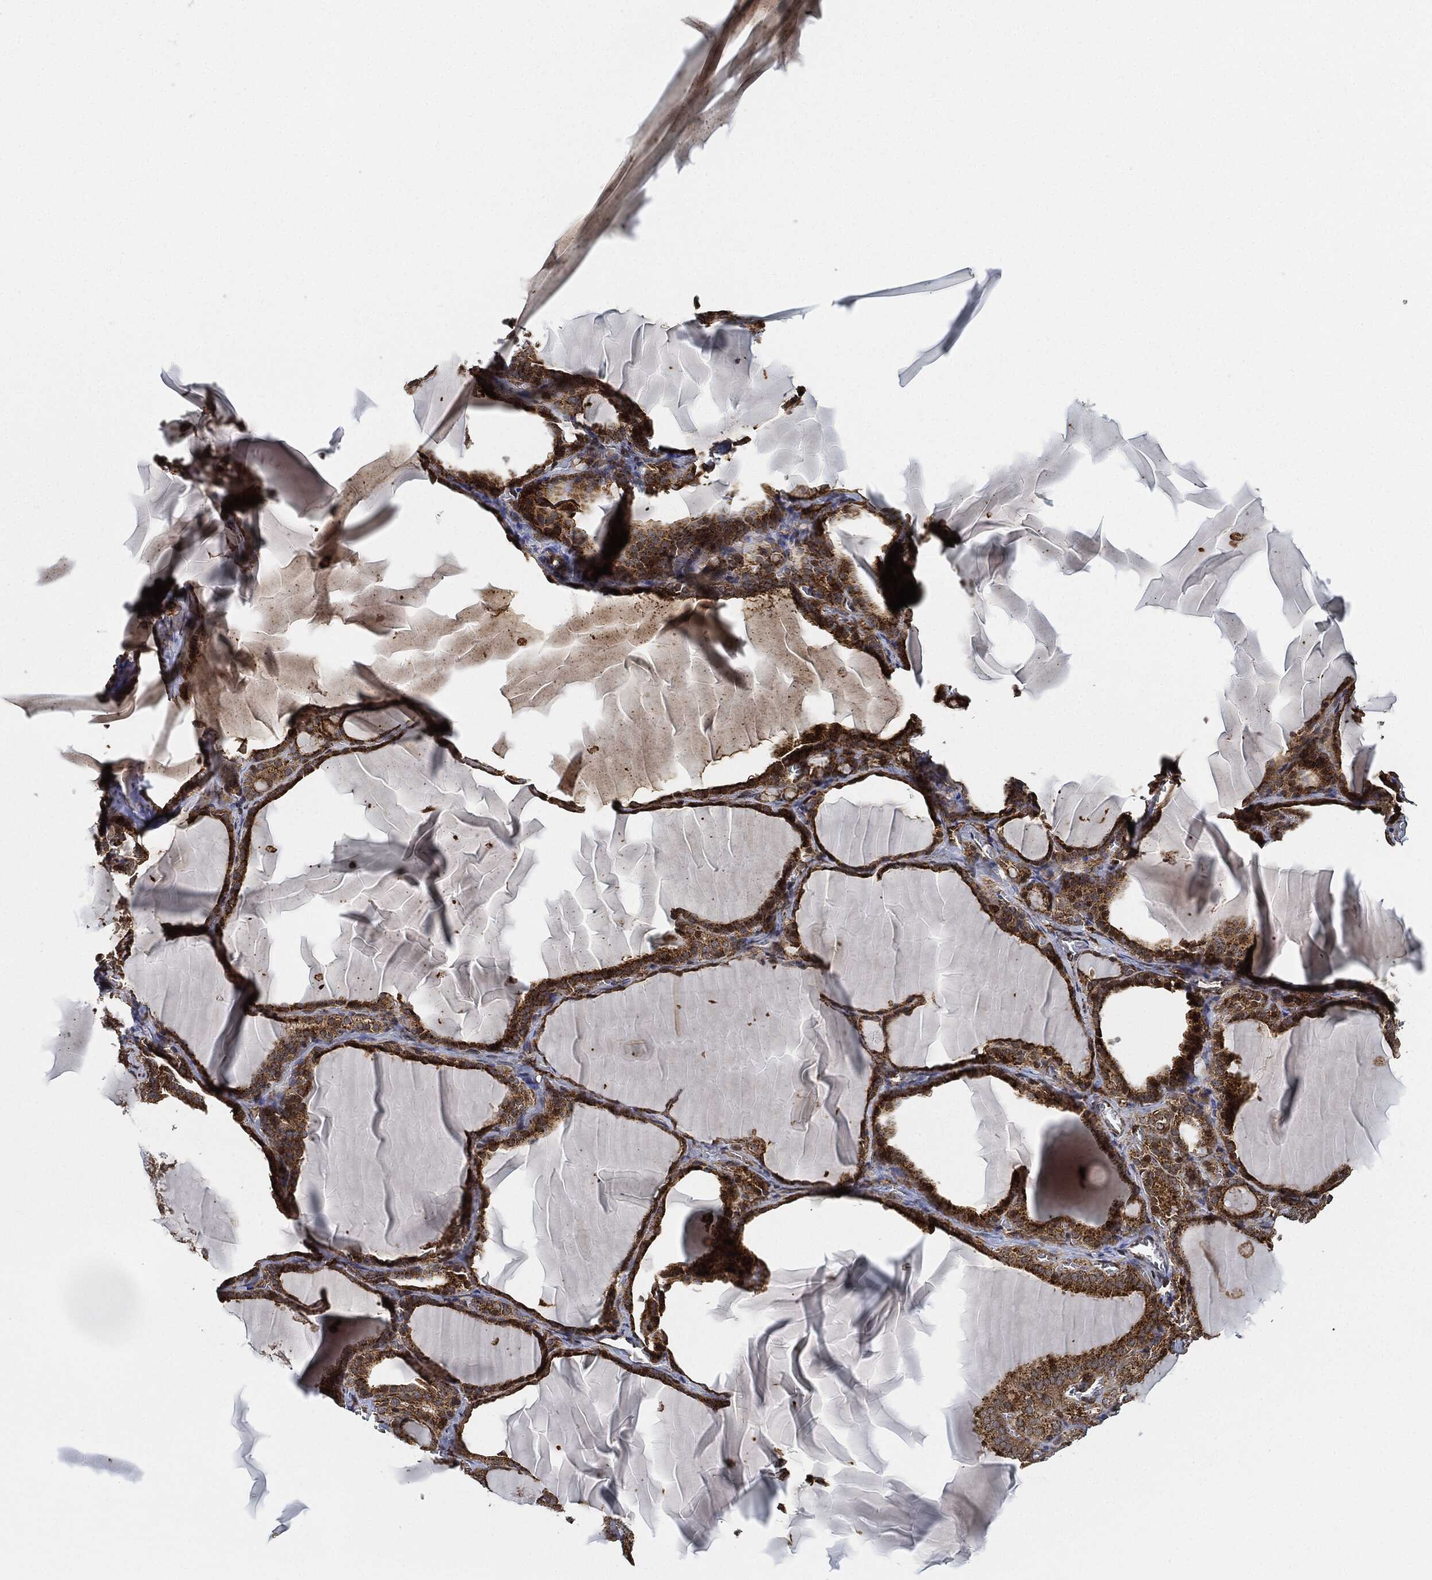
{"staining": {"intensity": "strong", "quantity": ">75%", "location": "cytoplasmic/membranous"}, "tissue": "thyroid gland", "cell_type": "Glandular cells", "image_type": "normal", "snomed": [{"axis": "morphology", "description": "Normal tissue, NOS"}, {"axis": "morphology", "description": "Hyperplasia, NOS"}, {"axis": "topography", "description": "Thyroid gland"}], "caption": "Unremarkable thyroid gland demonstrates strong cytoplasmic/membranous positivity in approximately >75% of glandular cells, visualized by immunohistochemistry.", "gene": "MAP3K3", "patient": {"sex": "female", "age": 27}}